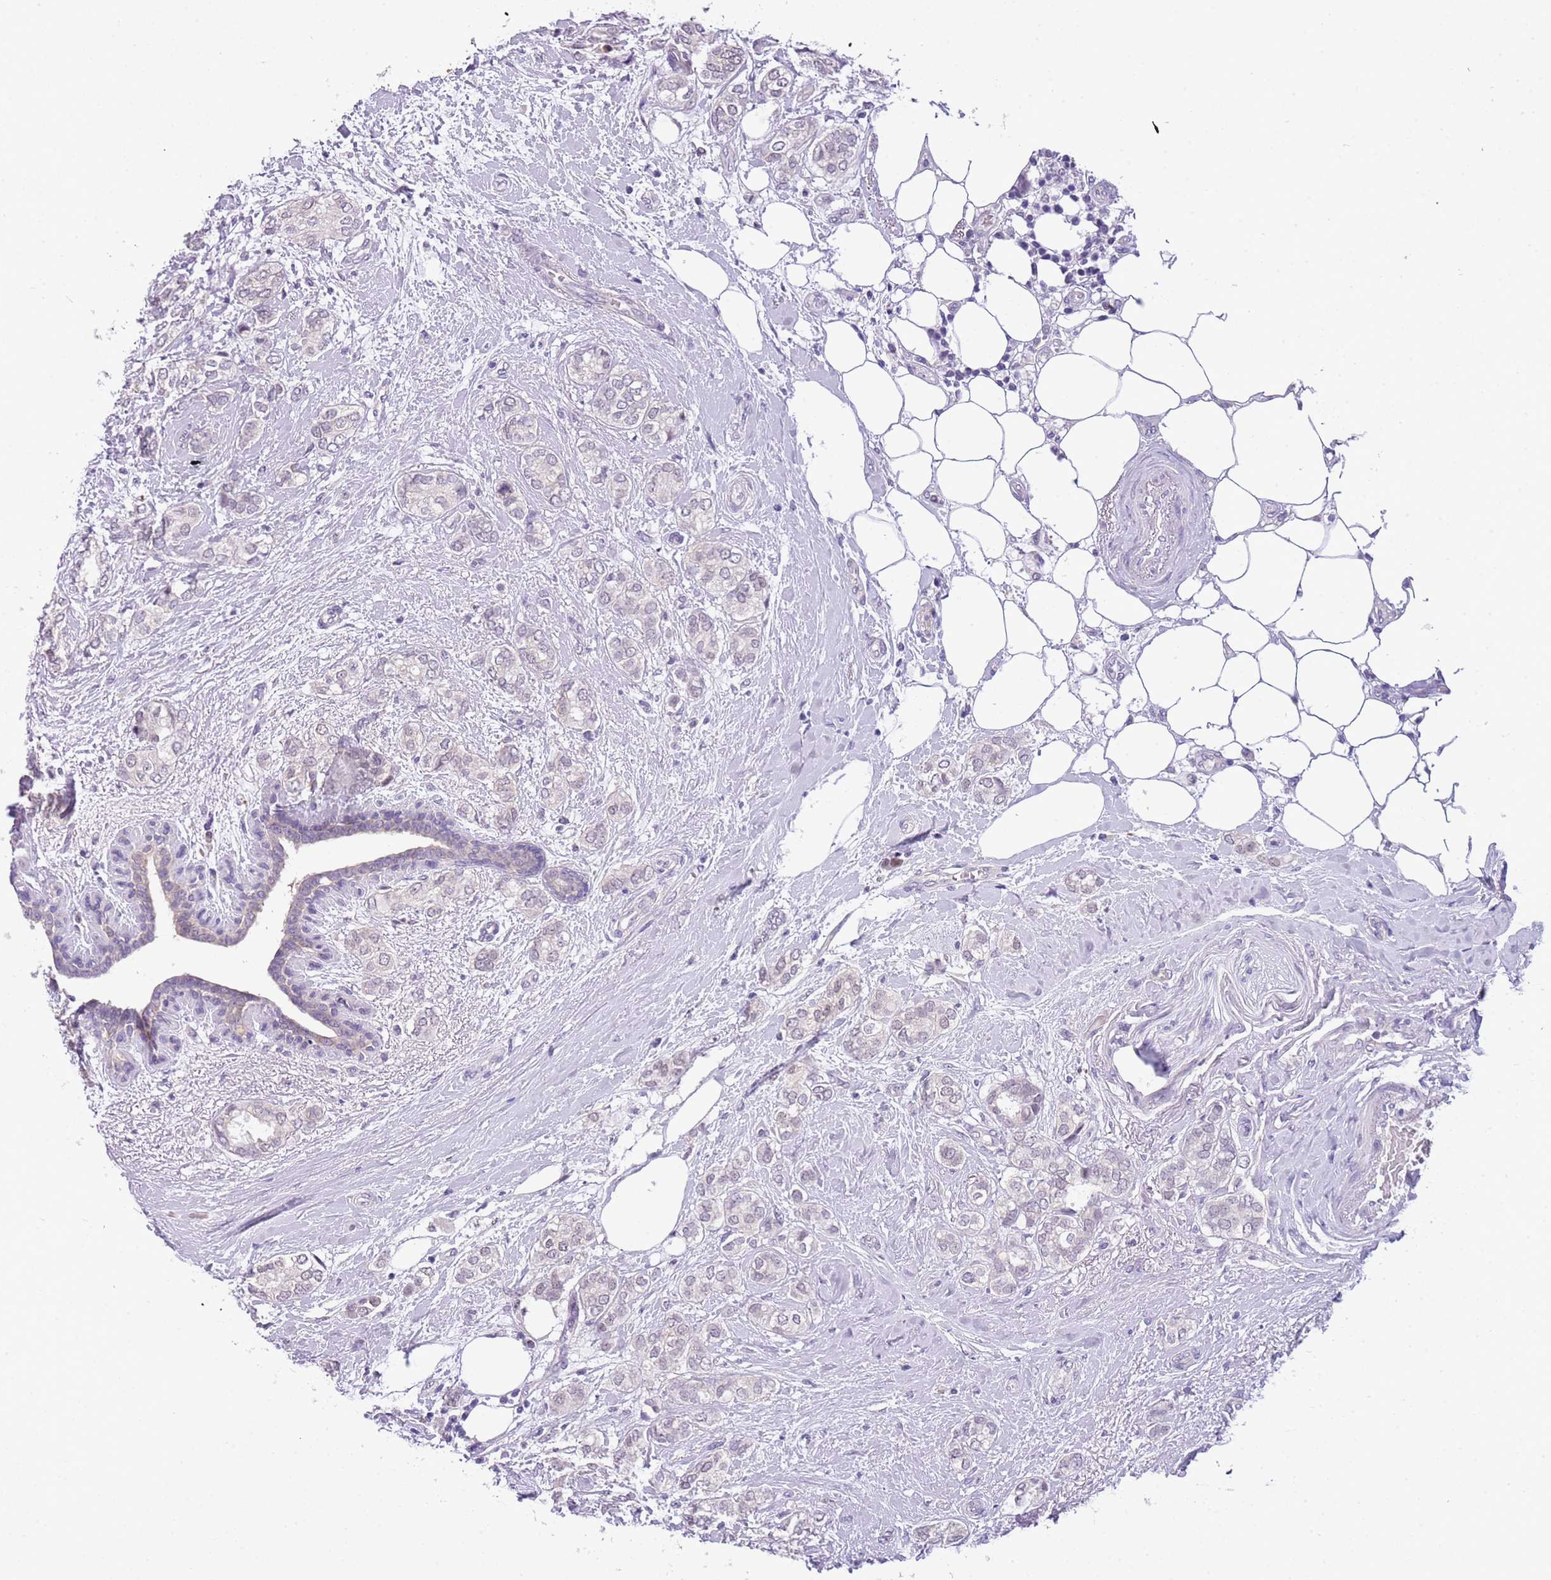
{"staining": {"intensity": "negative", "quantity": "none", "location": "none"}, "tissue": "breast cancer", "cell_type": "Tumor cells", "image_type": "cancer", "snomed": [{"axis": "morphology", "description": "Duct carcinoma"}, {"axis": "topography", "description": "Breast"}], "caption": "Breast cancer stained for a protein using immunohistochemistry exhibits no positivity tumor cells.", "gene": "FAM120C", "patient": {"sex": "female", "age": 73}}